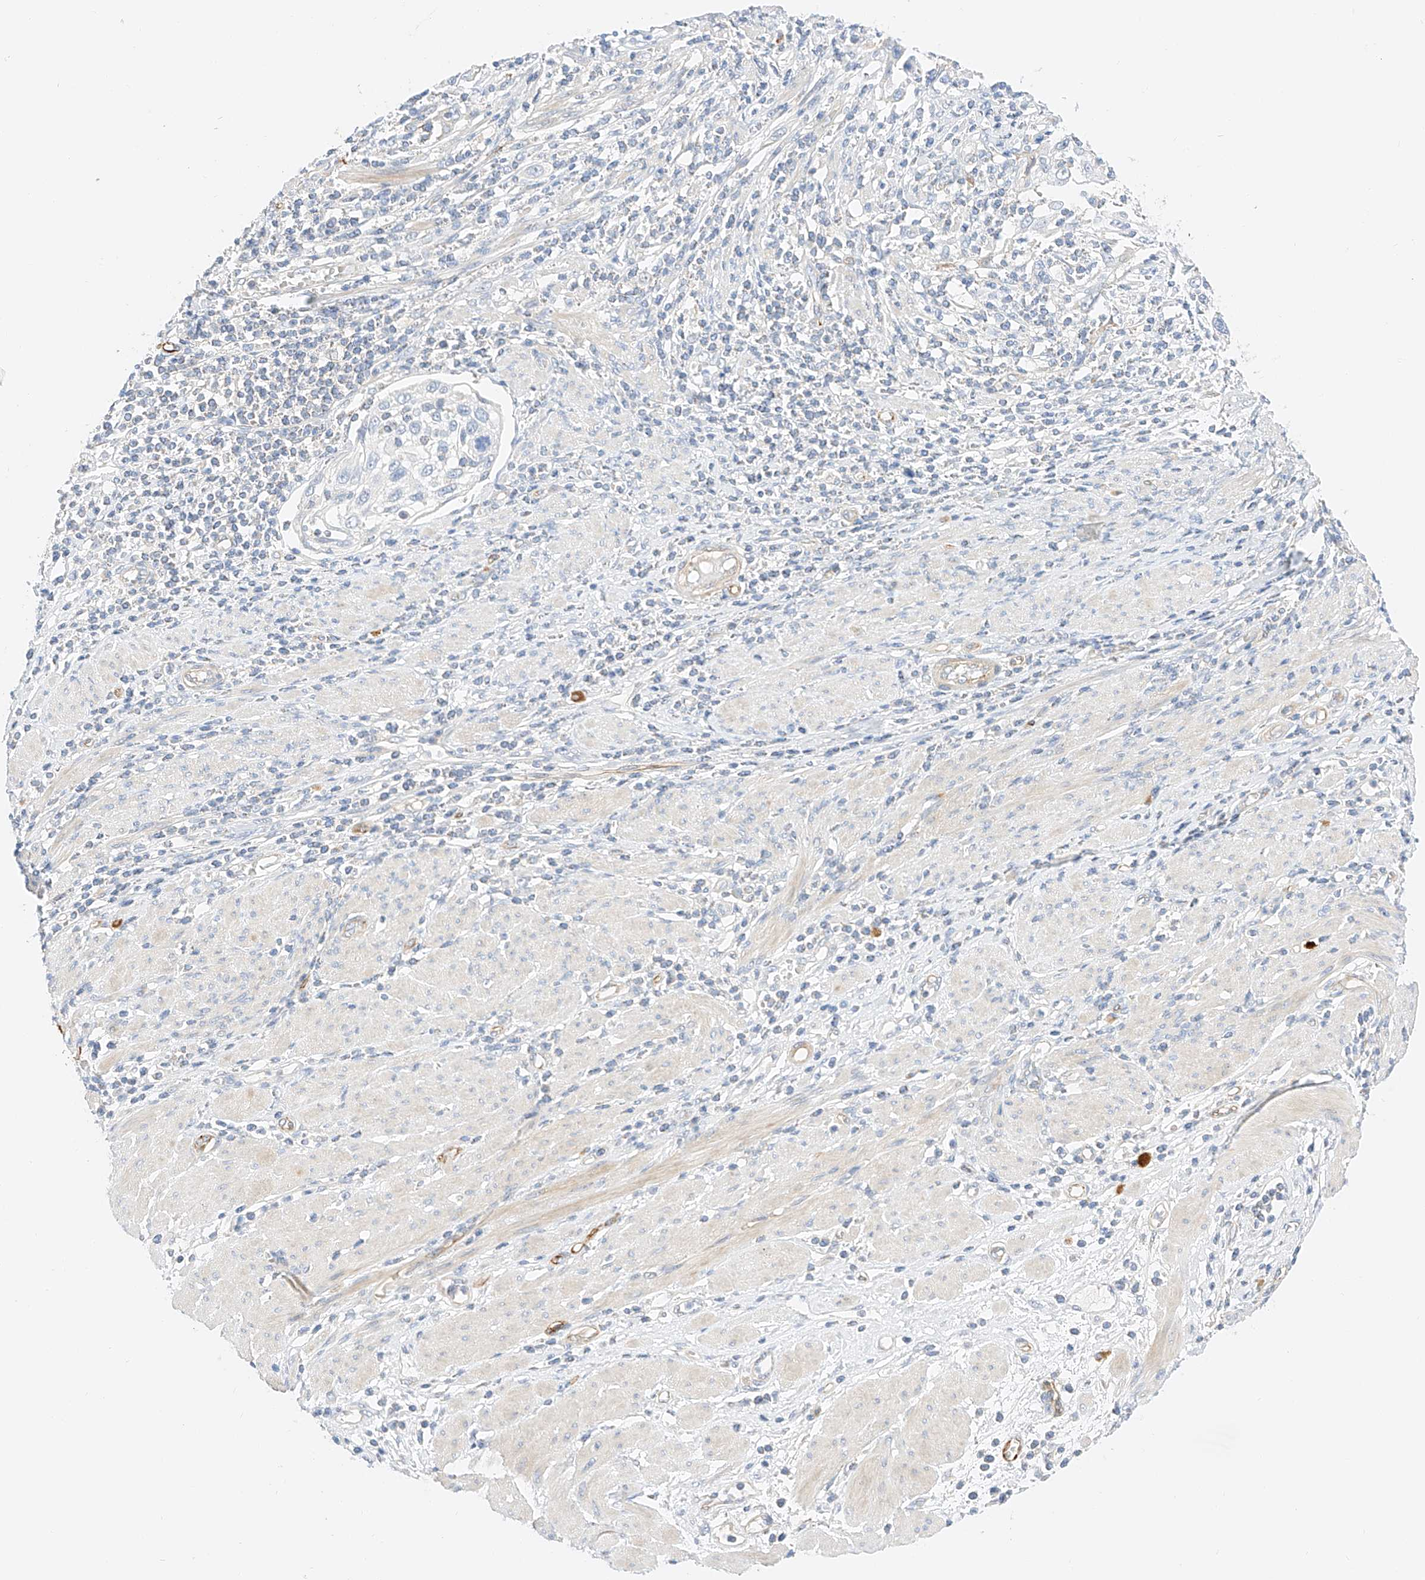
{"staining": {"intensity": "negative", "quantity": "none", "location": "none"}, "tissue": "cervical cancer", "cell_type": "Tumor cells", "image_type": "cancer", "snomed": [{"axis": "morphology", "description": "Squamous cell carcinoma, NOS"}, {"axis": "topography", "description": "Cervix"}], "caption": "Immunohistochemistry (IHC) of human cervical squamous cell carcinoma shows no staining in tumor cells.", "gene": "CDCP2", "patient": {"sex": "female", "age": 70}}